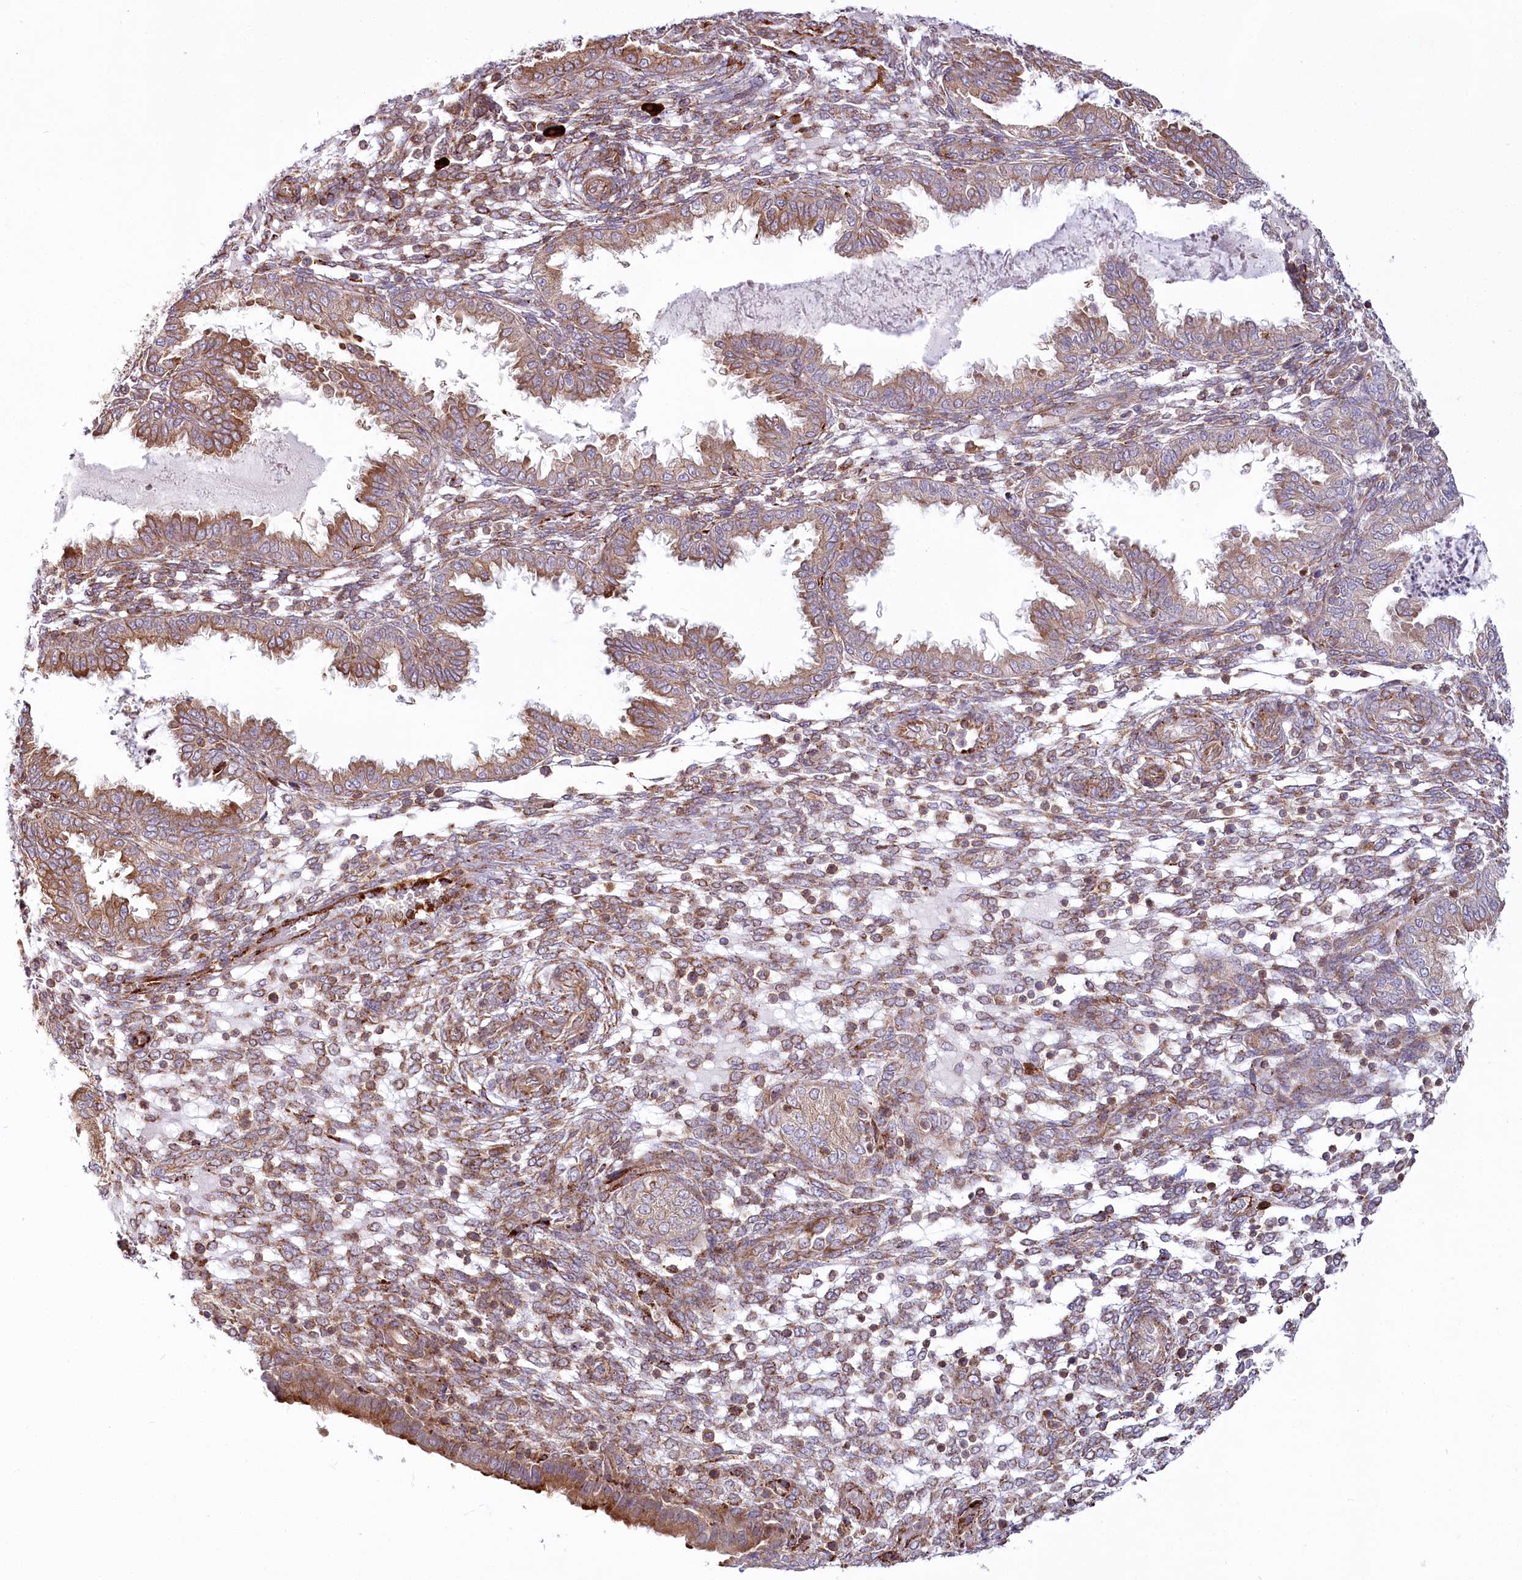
{"staining": {"intensity": "moderate", "quantity": ">75%", "location": "cytoplasmic/membranous"}, "tissue": "endometrium", "cell_type": "Cells in endometrial stroma", "image_type": "normal", "snomed": [{"axis": "morphology", "description": "Normal tissue, NOS"}, {"axis": "topography", "description": "Endometrium"}], "caption": "Immunohistochemical staining of benign endometrium demonstrates medium levels of moderate cytoplasmic/membranous staining in about >75% of cells in endometrial stroma. The protein of interest is stained brown, and the nuclei are stained in blue (DAB (3,3'-diaminobenzidine) IHC with brightfield microscopy, high magnification).", "gene": "POGLUT1", "patient": {"sex": "female", "age": 33}}